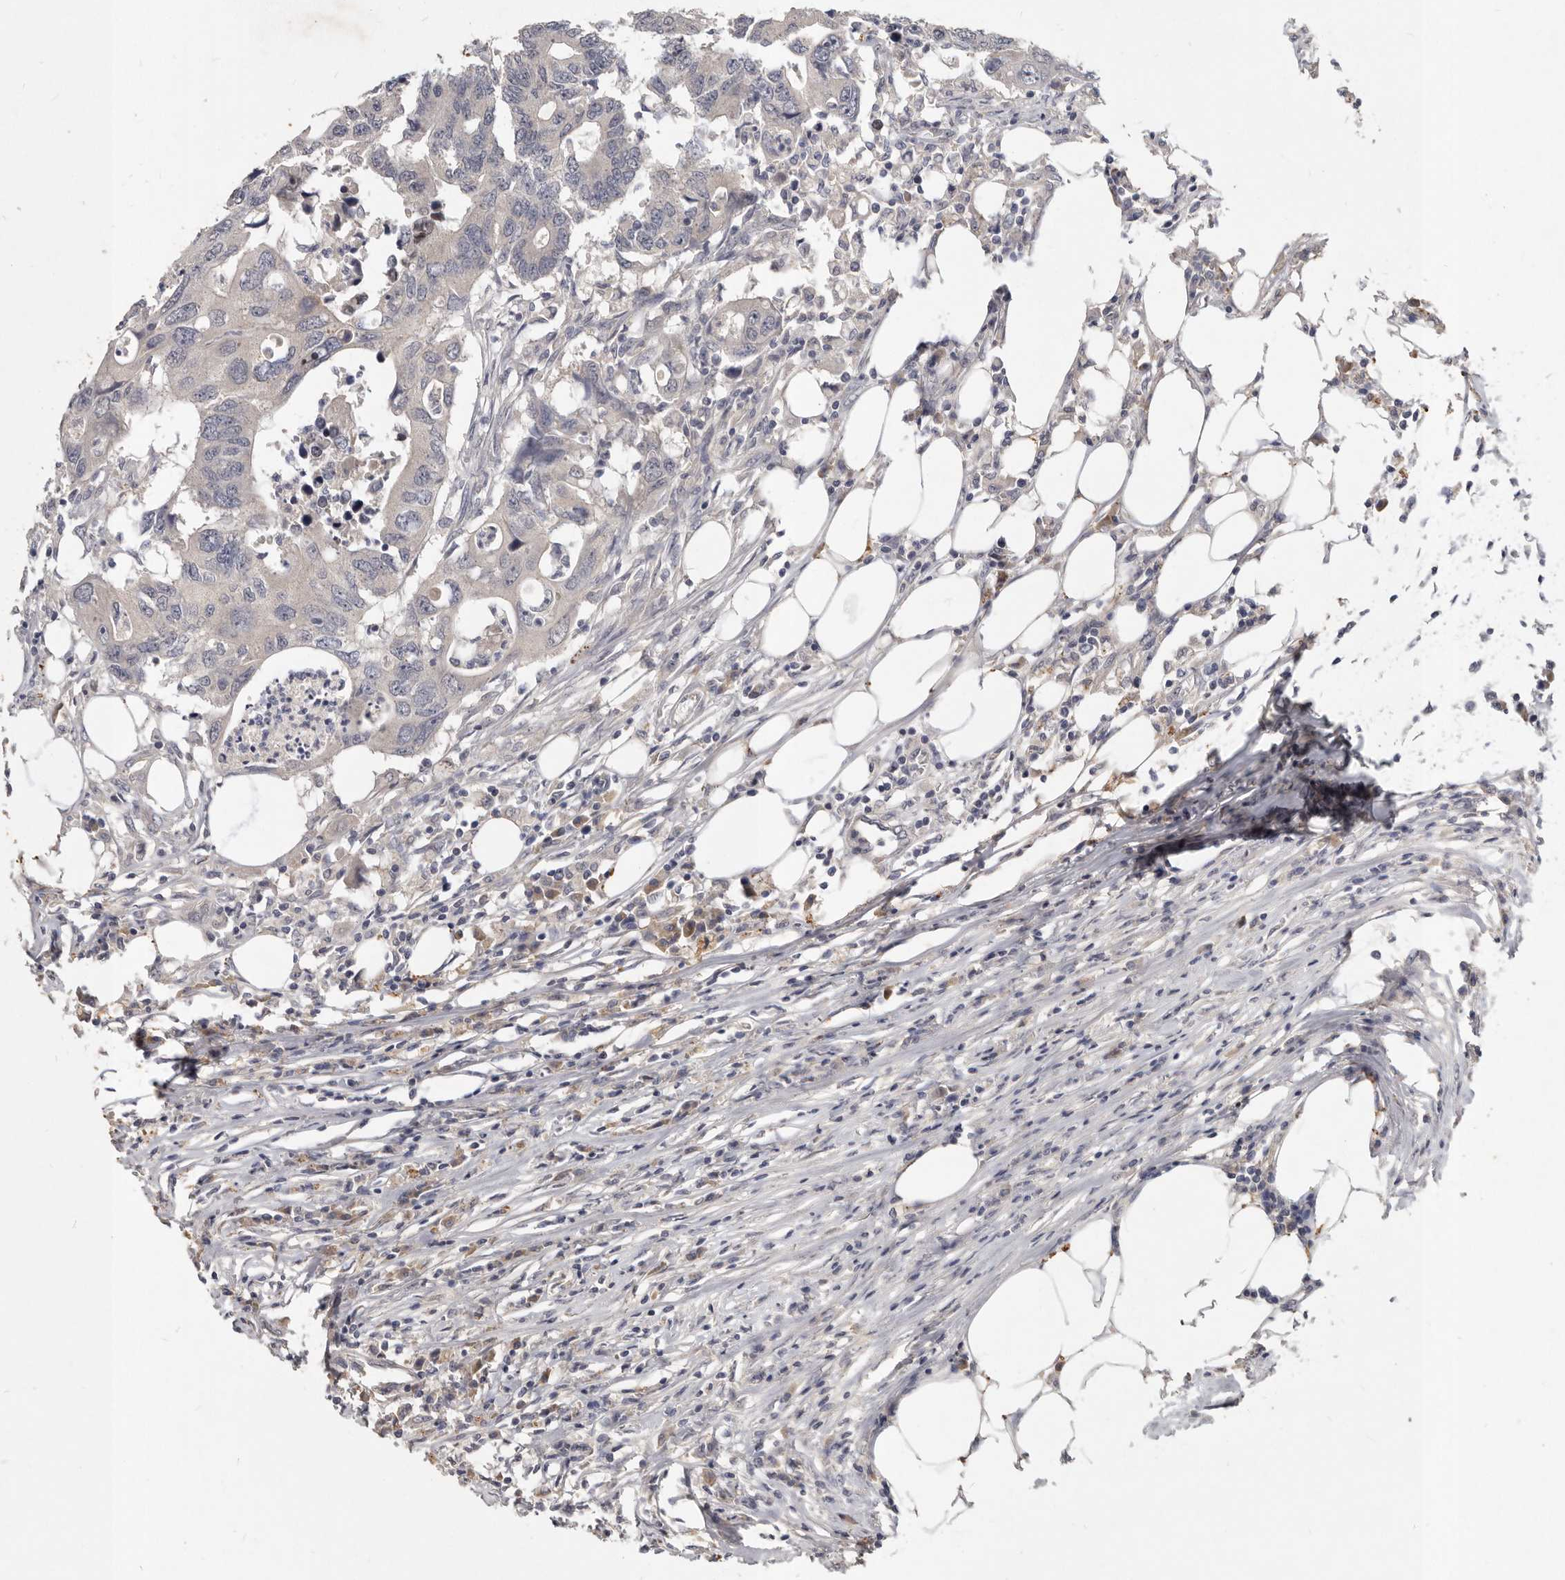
{"staining": {"intensity": "negative", "quantity": "none", "location": "none"}, "tissue": "colorectal cancer", "cell_type": "Tumor cells", "image_type": "cancer", "snomed": [{"axis": "morphology", "description": "Adenocarcinoma, NOS"}, {"axis": "topography", "description": "Colon"}], "caption": "Immunohistochemistry (IHC) histopathology image of colorectal cancer stained for a protein (brown), which reveals no expression in tumor cells.", "gene": "SLC22A1", "patient": {"sex": "male", "age": 71}}